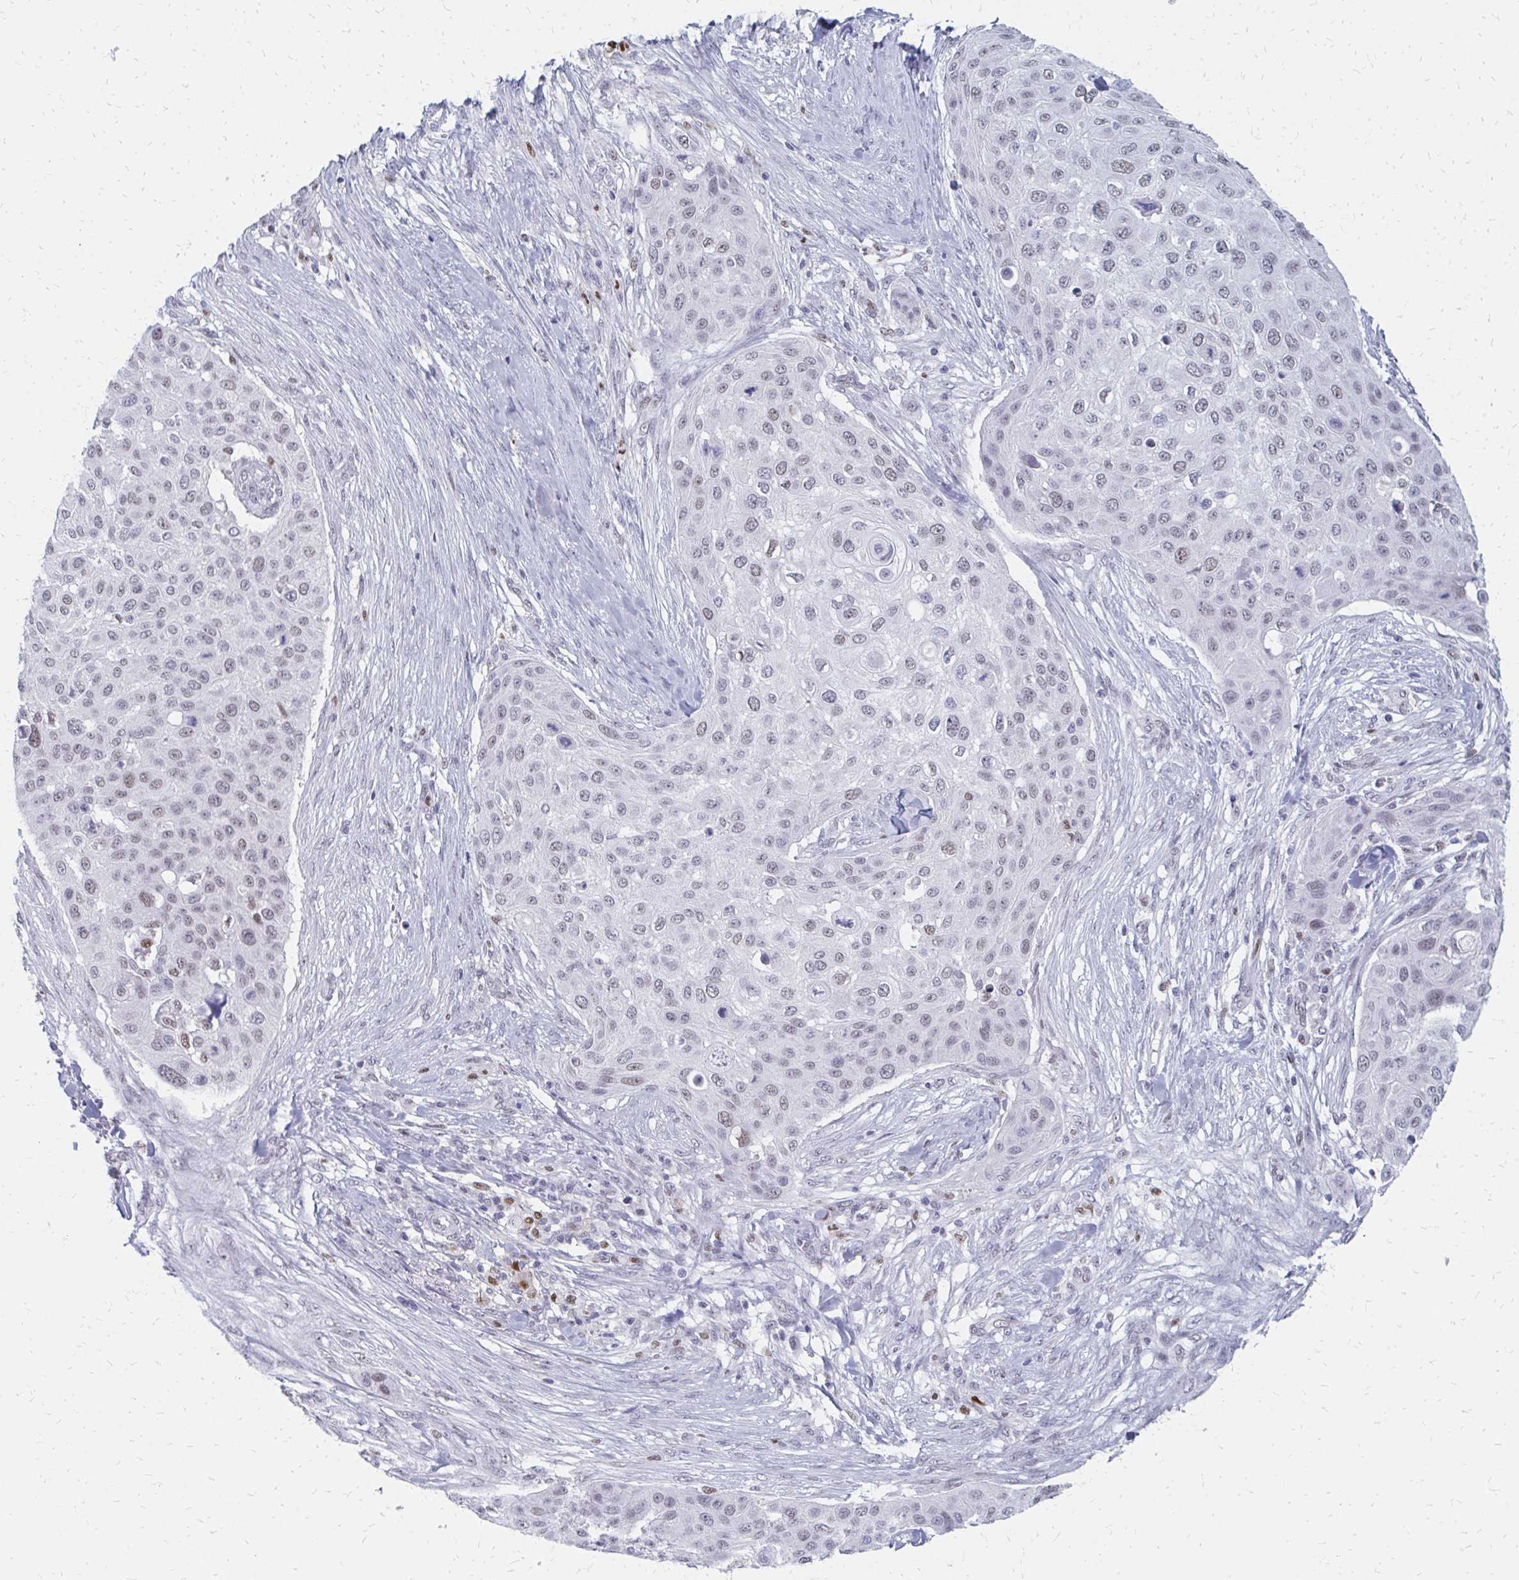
{"staining": {"intensity": "weak", "quantity": ">75%", "location": "nuclear"}, "tissue": "skin cancer", "cell_type": "Tumor cells", "image_type": "cancer", "snomed": [{"axis": "morphology", "description": "Squamous cell carcinoma, NOS"}, {"axis": "topography", "description": "Skin"}], "caption": "This is an image of immunohistochemistry staining of skin squamous cell carcinoma, which shows weak positivity in the nuclear of tumor cells.", "gene": "PLK3", "patient": {"sex": "female", "age": 87}}